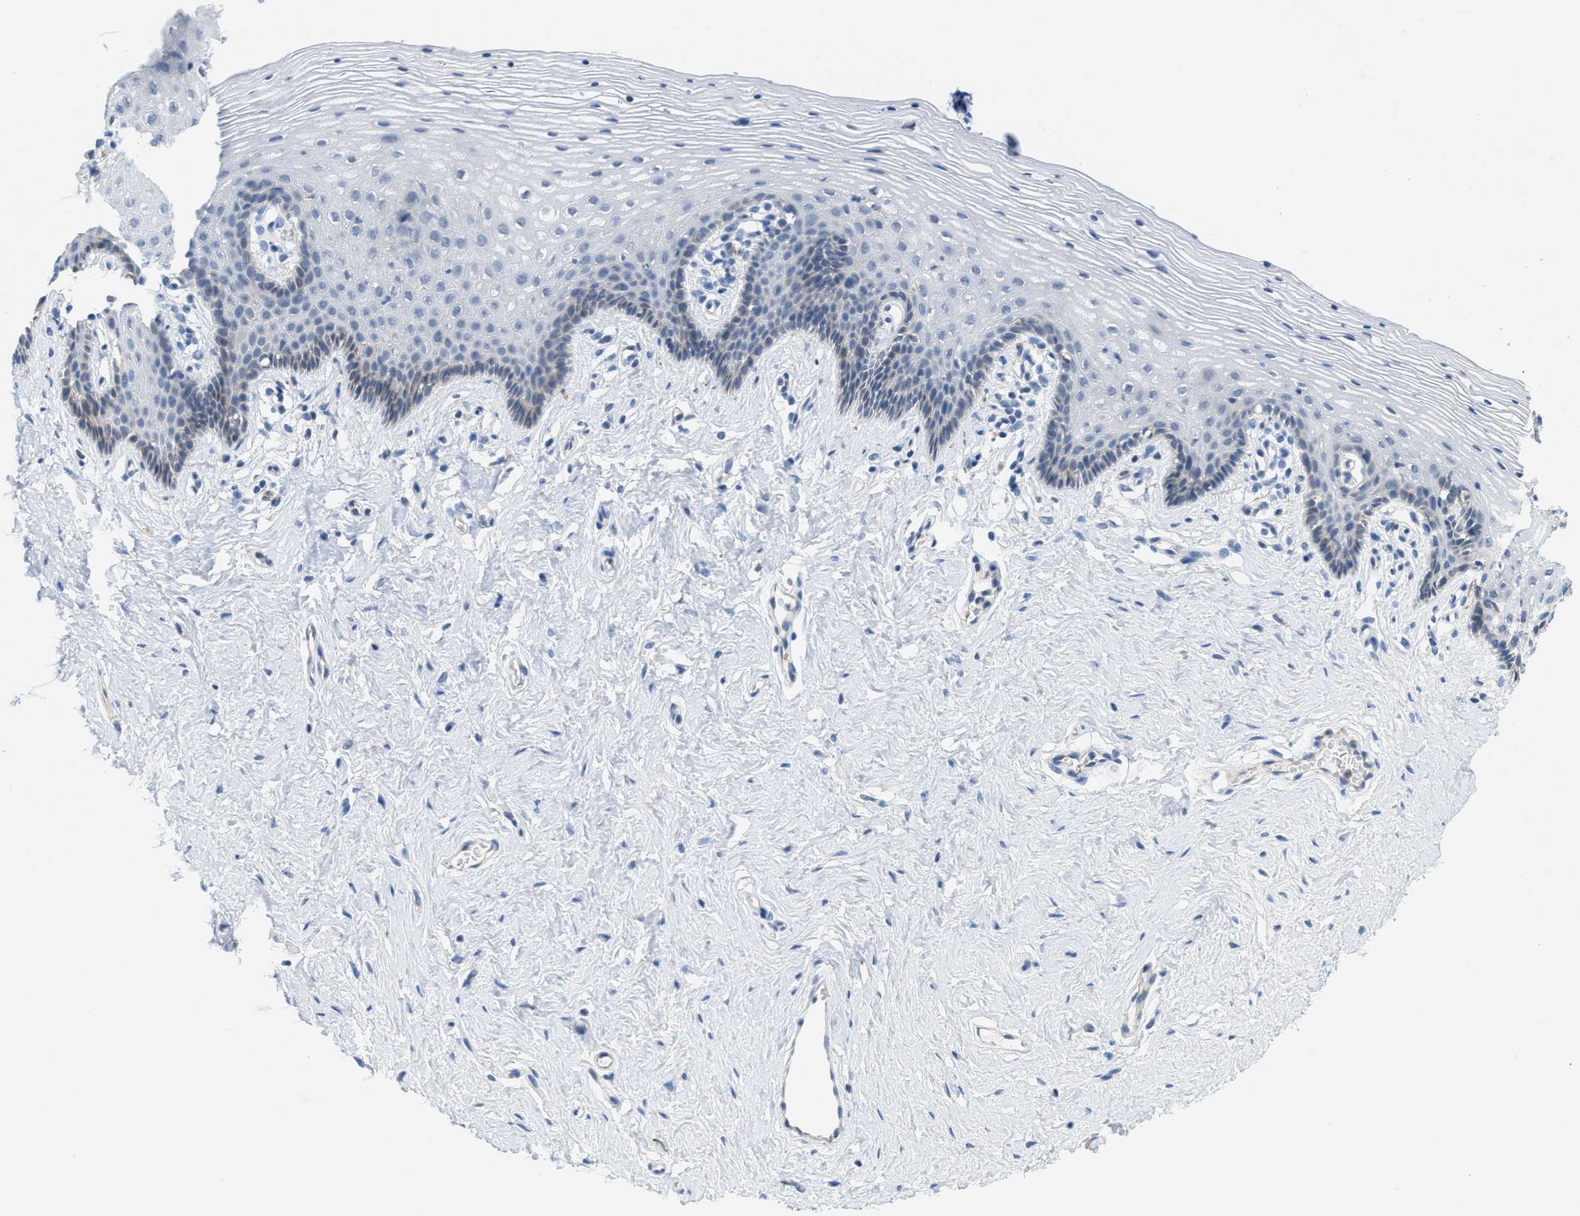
{"staining": {"intensity": "negative", "quantity": "none", "location": "none"}, "tissue": "vagina", "cell_type": "Squamous epithelial cells", "image_type": "normal", "snomed": [{"axis": "morphology", "description": "Normal tissue, NOS"}, {"axis": "topography", "description": "Vagina"}], "caption": "Immunohistochemistry of normal vagina exhibits no staining in squamous epithelial cells. (IHC, brightfield microscopy, high magnification).", "gene": "PTDSS1", "patient": {"sex": "female", "age": 32}}